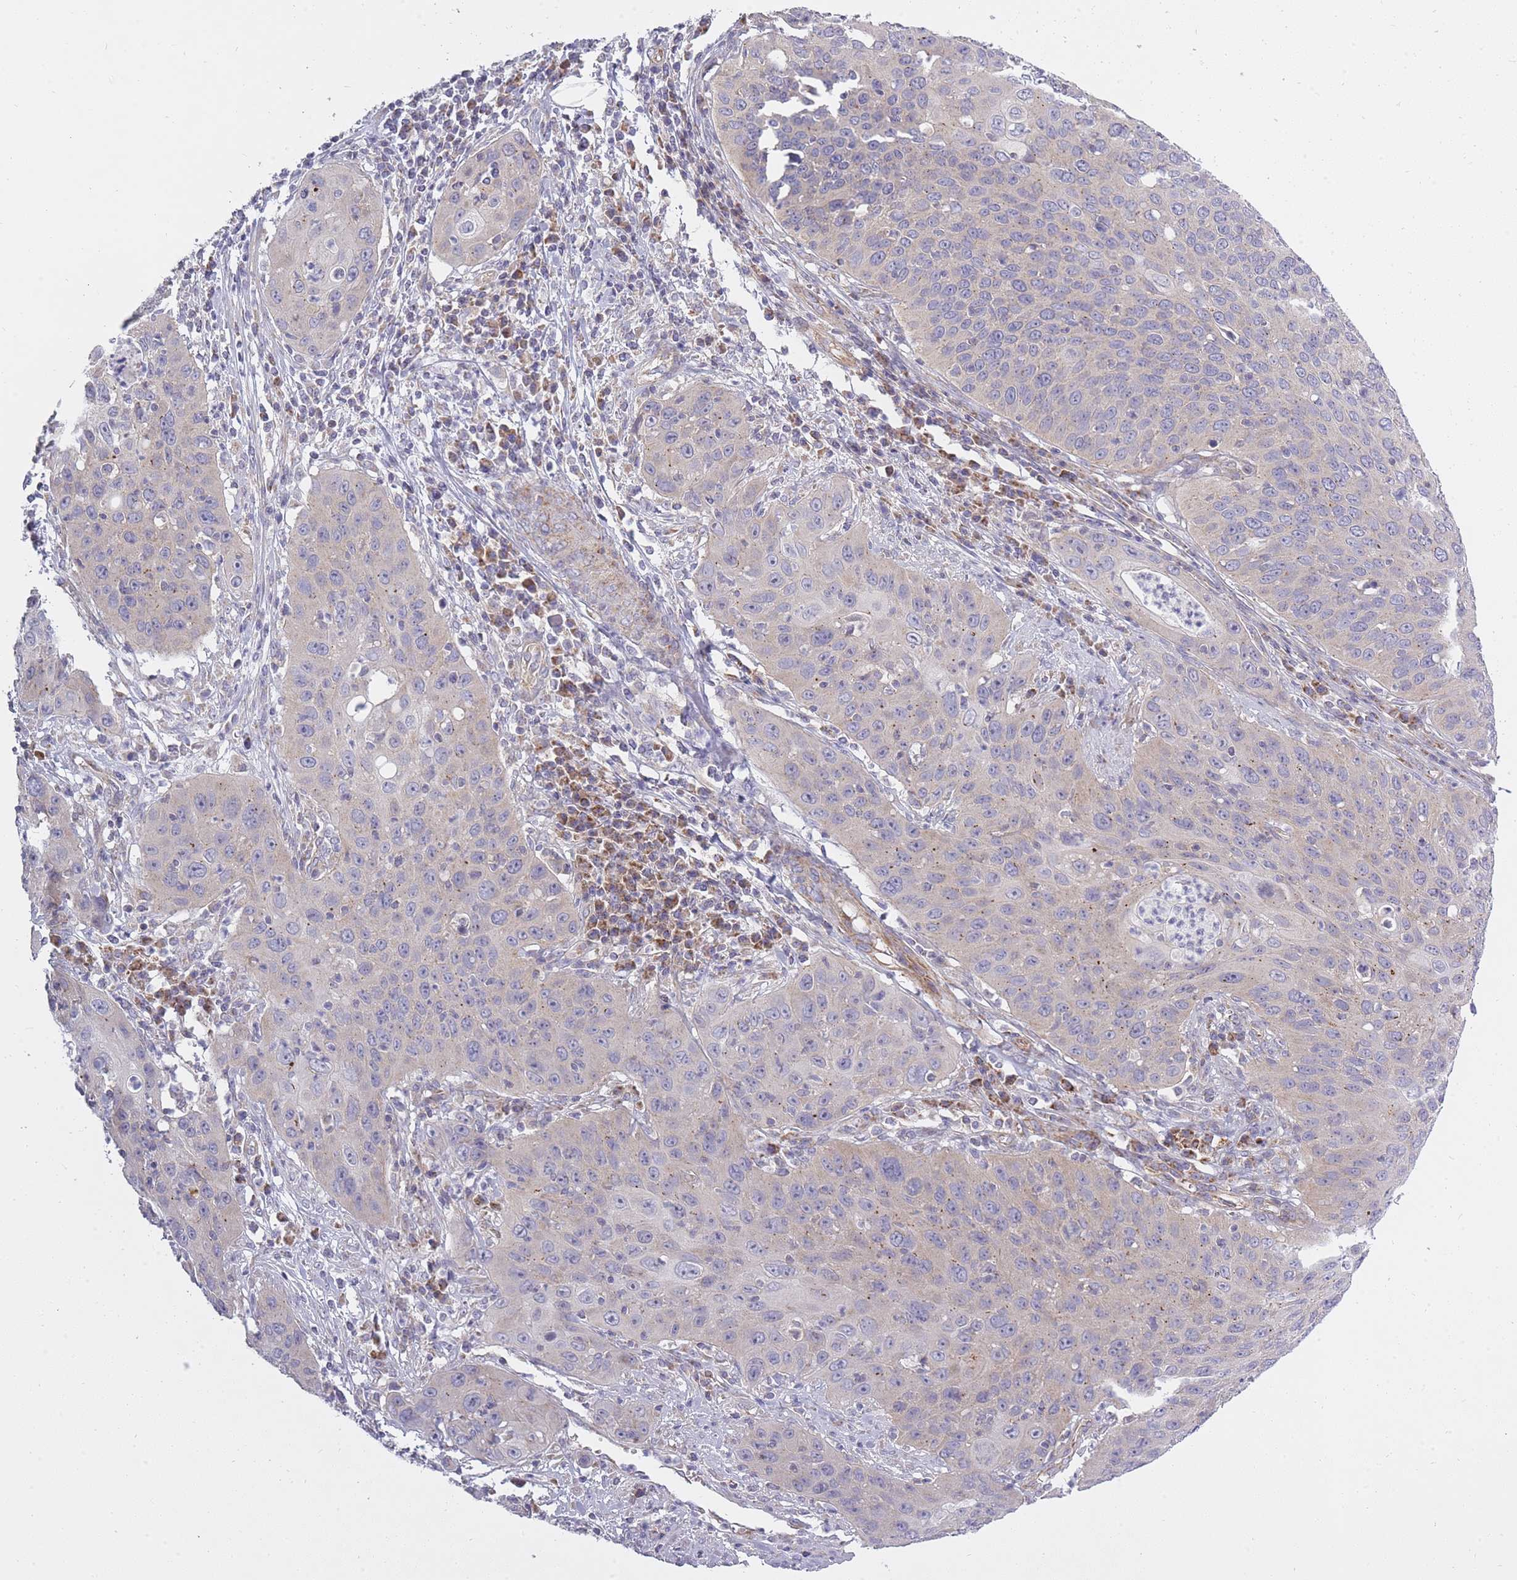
{"staining": {"intensity": "negative", "quantity": "none", "location": "none"}, "tissue": "cervical cancer", "cell_type": "Tumor cells", "image_type": "cancer", "snomed": [{"axis": "morphology", "description": "Squamous cell carcinoma, NOS"}, {"axis": "topography", "description": "Cervix"}], "caption": "Micrograph shows no protein staining in tumor cells of cervical squamous cell carcinoma tissue.", "gene": "ALKBH4", "patient": {"sex": "female", "age": 36}}